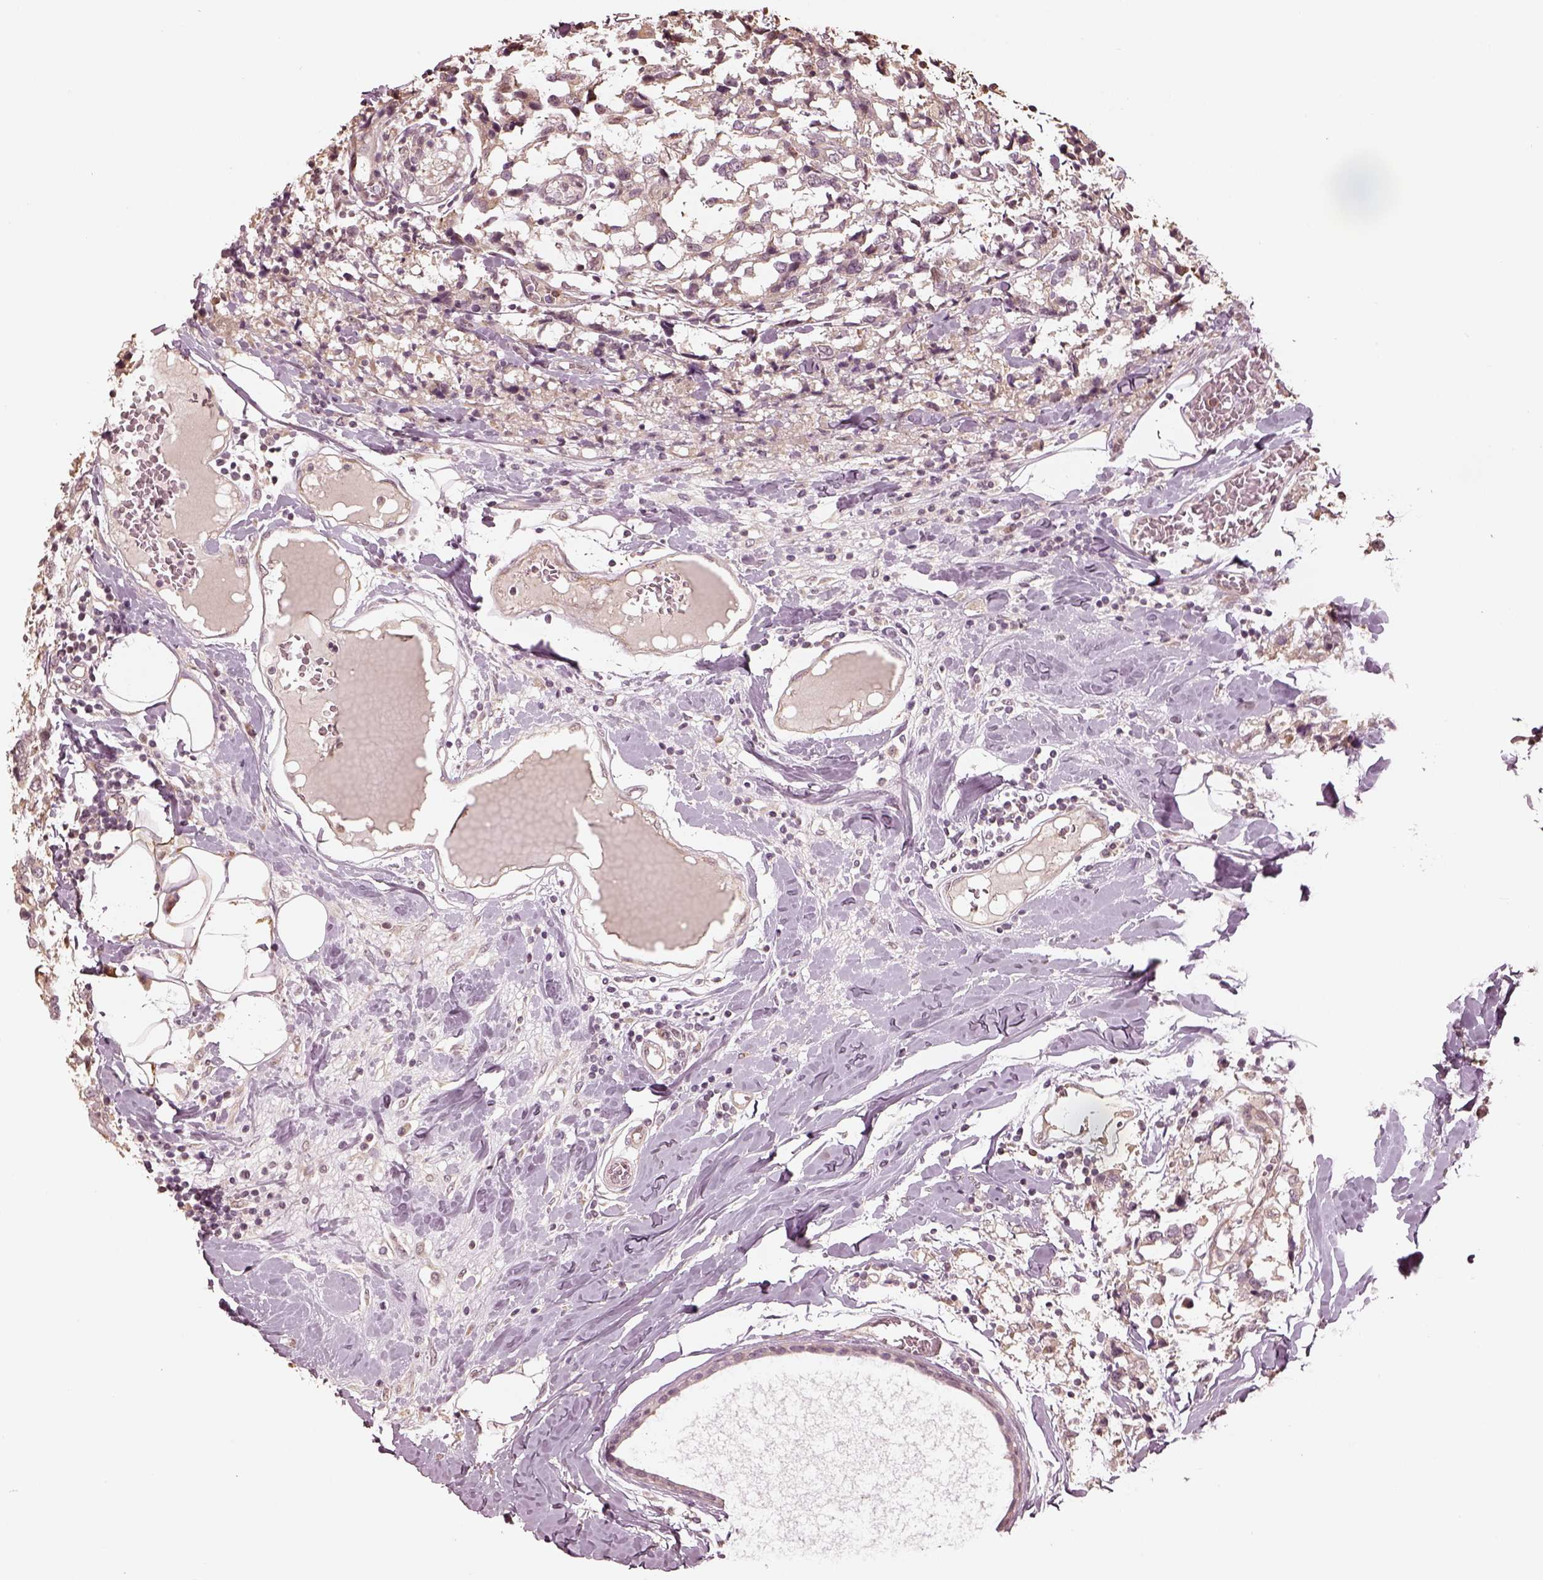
{"staining": {"intensity": "weak", "quantity": ">75%", "location": "cytoplasmic/membranous"}, "tissue": "breast cancer", "cell_type": "Tumor cells", "image_type": "cancer", "snomed": [{"axis": "morphology", "description": "Lobular carcinoma"}, {"axis": "topography", "description": "Breast"}], "caption": "High-power microscopy captured an IHC photomicrograph of breast cancer (lobular carcinoma), revealing weak cytoplasmic/membranous positivity in about >75% of tumor cells.", "gene": "CRB1", "patient": {"sex": "female", "age": 59}}